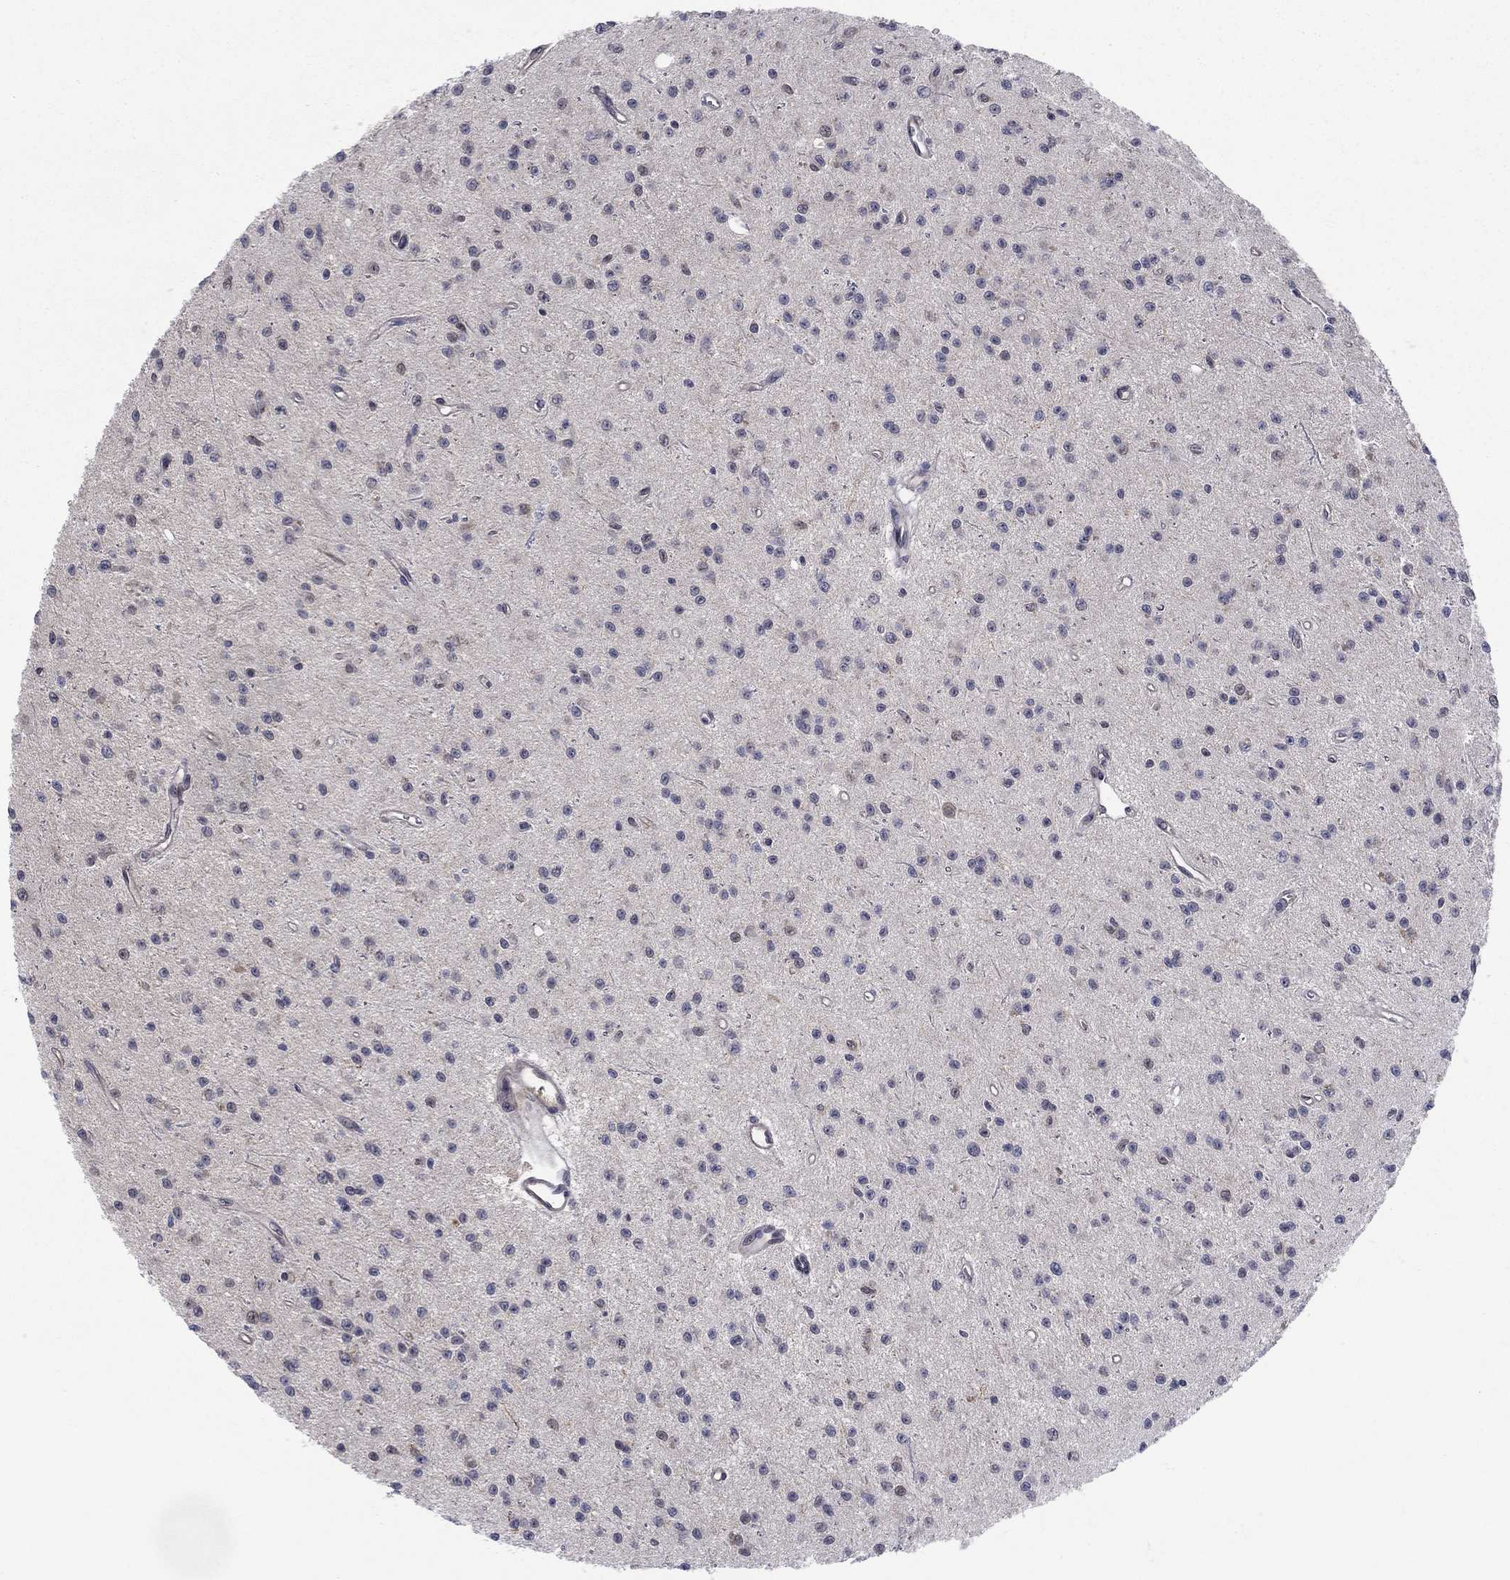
{"staining": {"intensity": "negative", "quantity": "none", "location": "none"}, "tissue": "glioma", "cell_type": "Tumor cells", "image_type": "cancer", "snomed": [{"axis": "morphology", "description": "Glioma, malignant, Low grade"}, {"axis": "topography", "description": "Brain"}], "caption": "The image exhibits no significant staining in tumor cells of glioma. The staining was performed using DAB to visualize the protein expression in brown, while the nuclei were stained in blue with hematoxylin (Magnification: 20x).", "gene": "DLG4", "patient": {"sex": "female", "age": 45}}